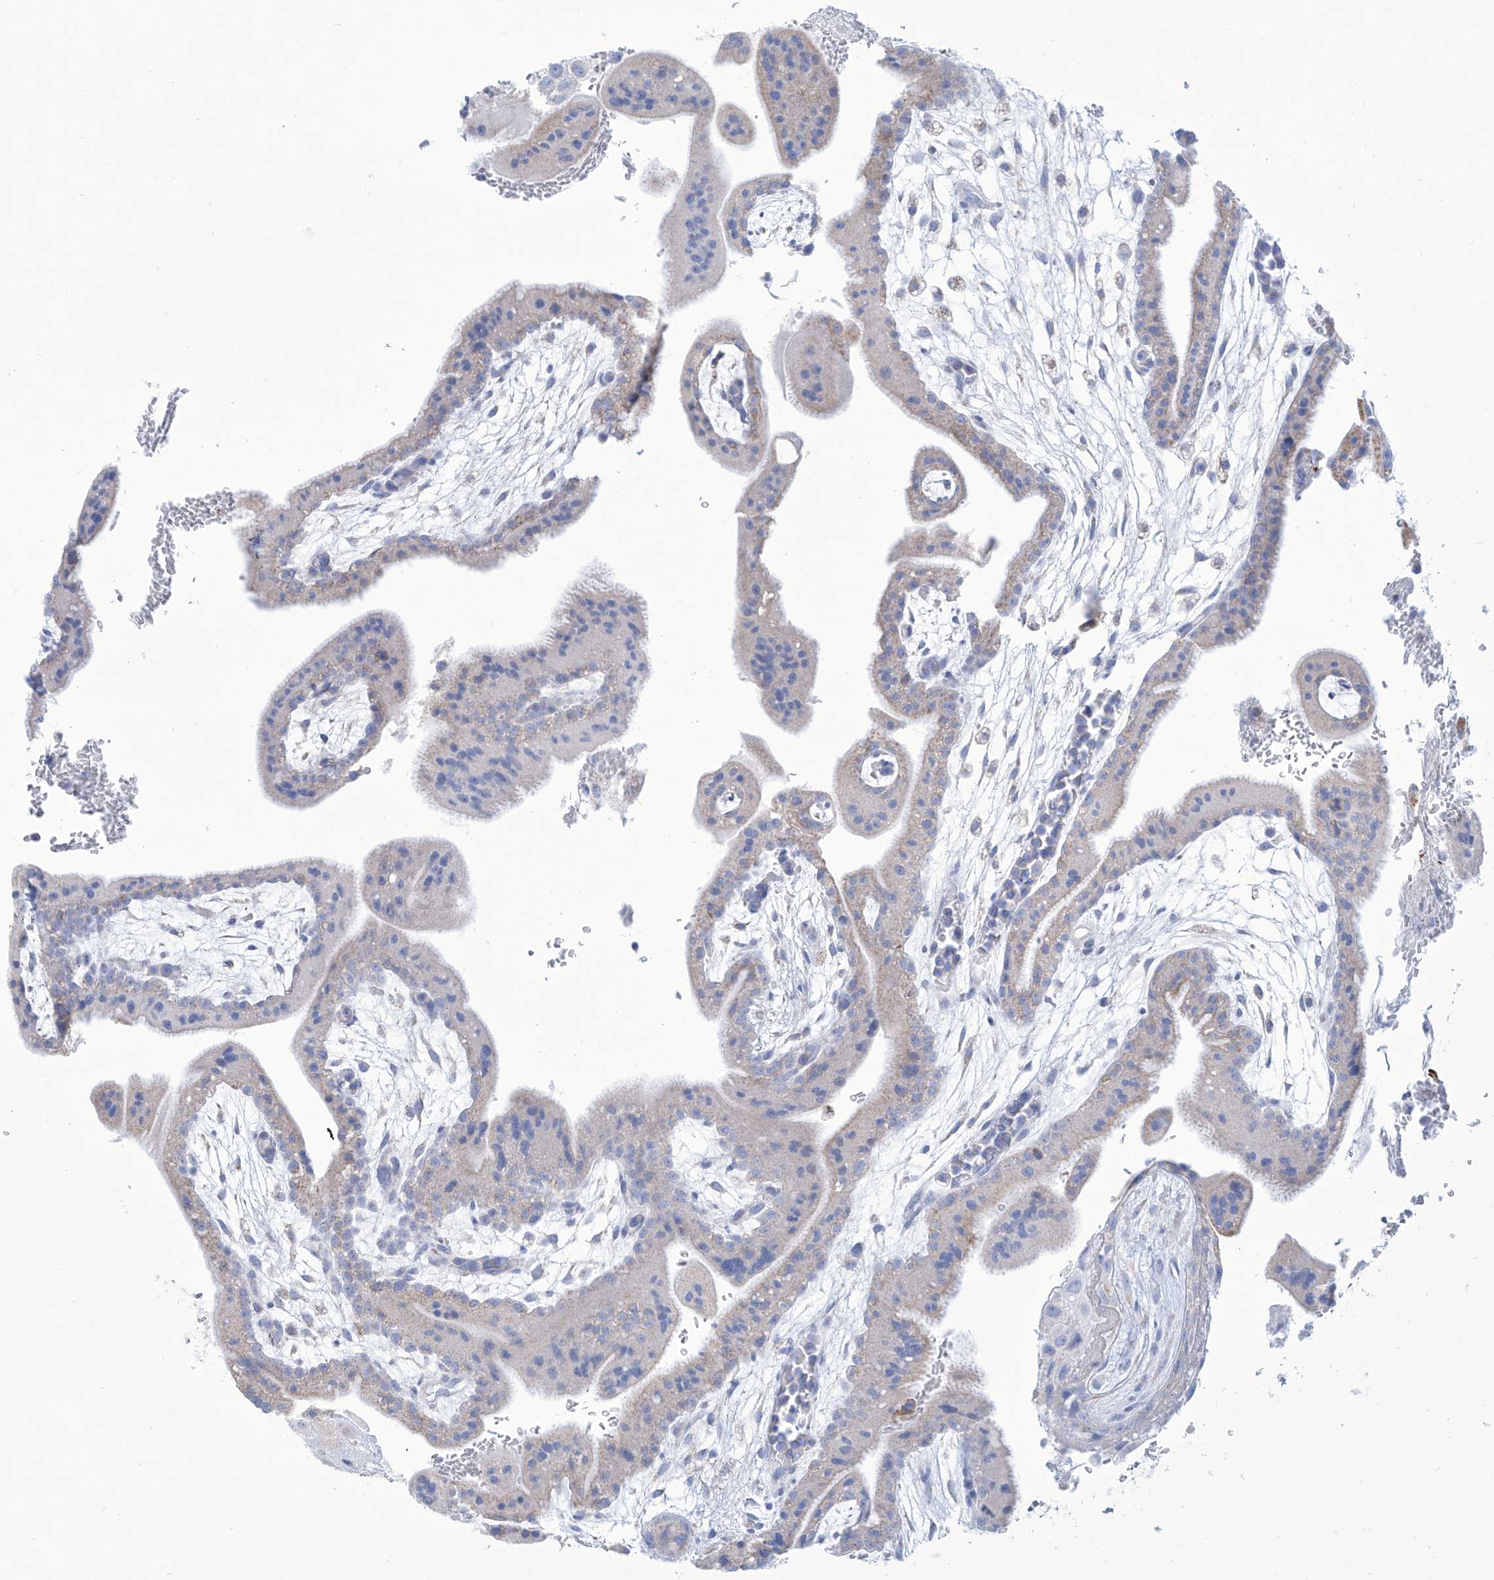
{"staining": {"intensity": "negative", "quantity": "none", "location": "none"}, "tissue": "placenta", "cell_type": "Decidual cells", "image_type": "normal", "snomed": [{"axis": "morphology", "description": "Normal tissue, NOS"}, {"axis": "topography", "description": "Placenta"}], "caption": "Immunohistochemical staining of normal human placenta exhibits no significant positivity in decidual cells.", "gene": "ALDH6A1", "patient": {"sex": "female", "age": 35}}